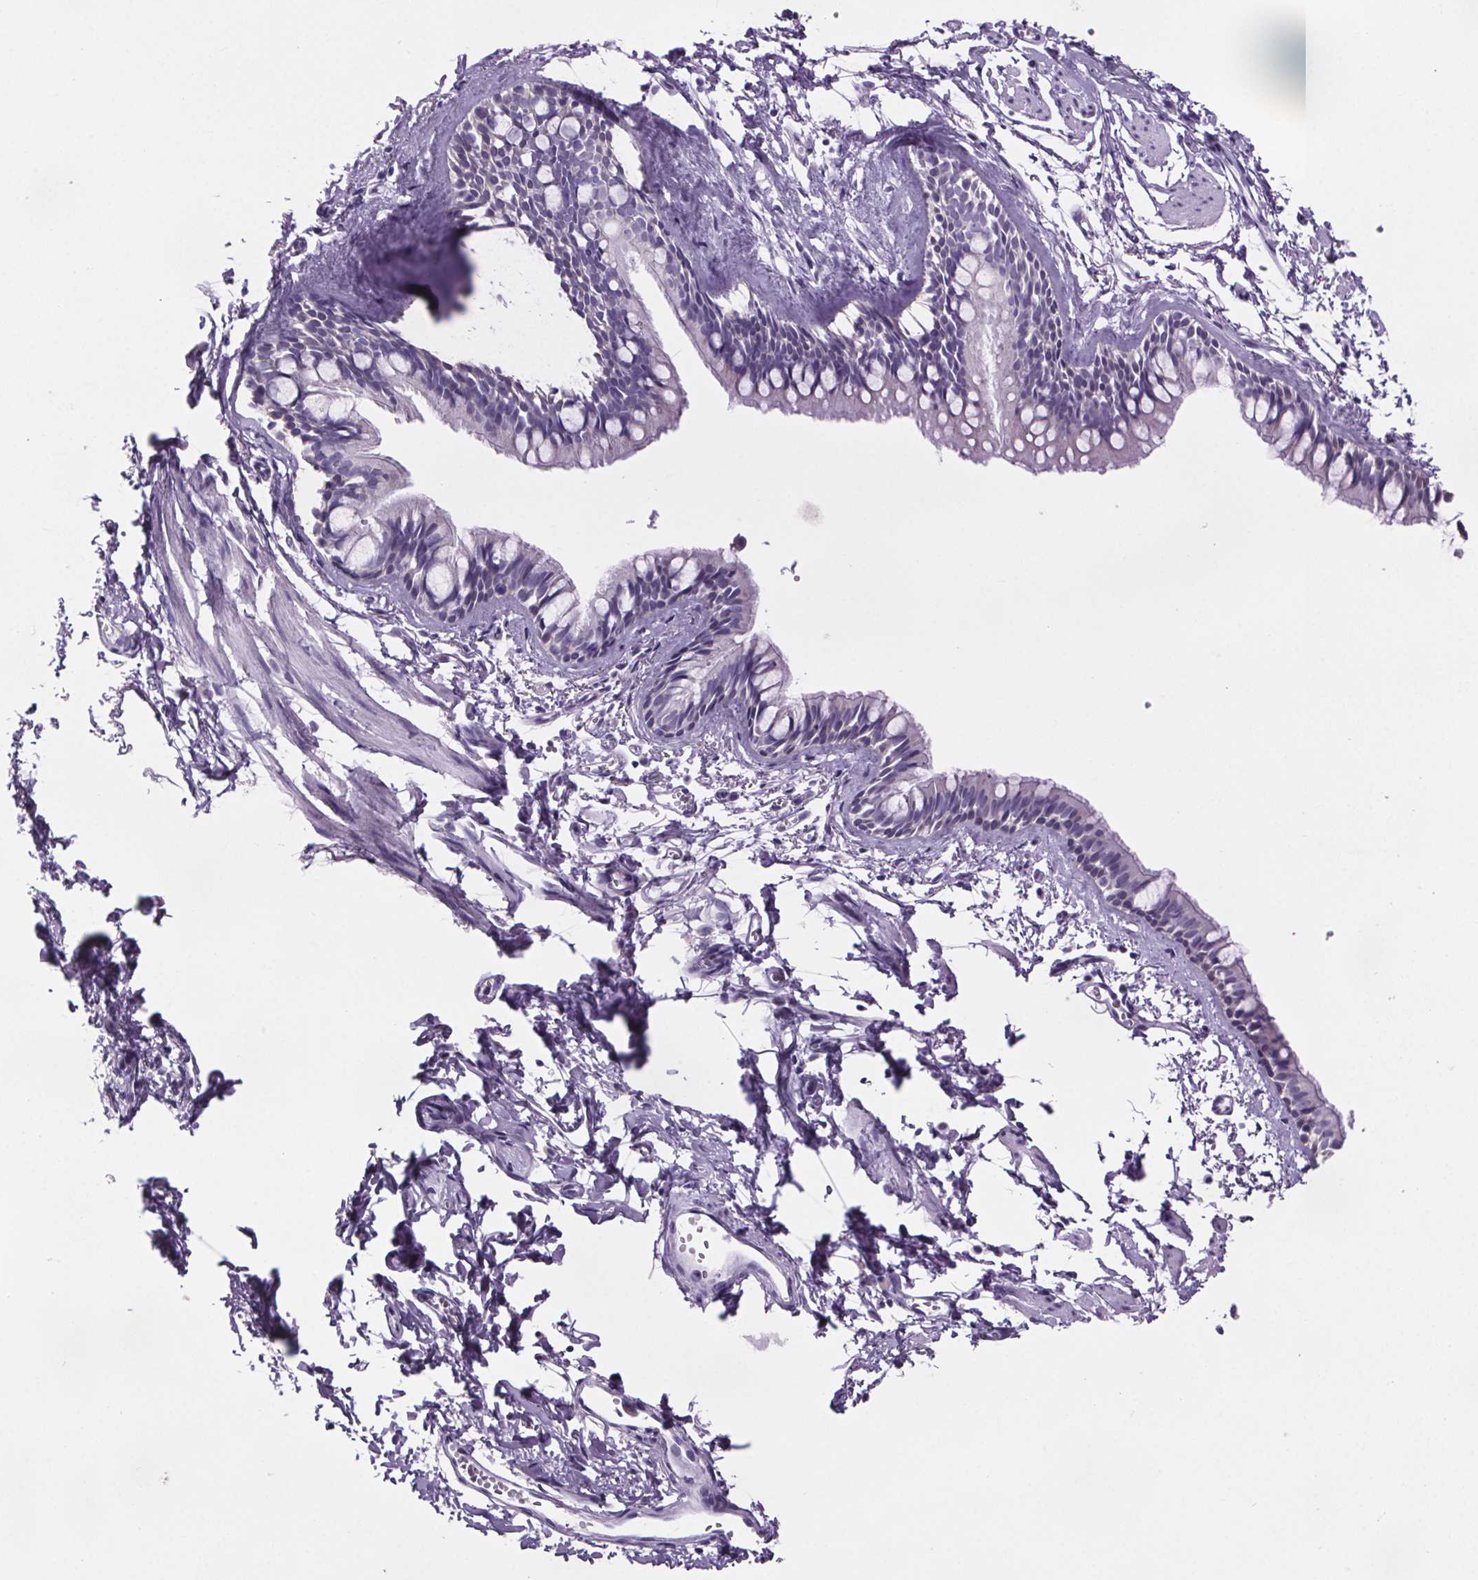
{"staining": {"intensity": "negative", "quantity": "none", "location": "none"}, "tissue": "bronchus", "cell_type": "Respiratory epithelial cells", "image_type": "normal", "snomed": [{"axis": "morphology", "description": "Normal tissue, NOS"}, {"axis": "topography", "description": "Cartilage tissue"}, {"axis": "topography", "description": "Bronchus"}], "caption": "Image shows no significant protein positivity in respiratory epithelial cells of normal bronchus. (IHC, brightfield microscopy, high magnification).", "gene": "CUBN", "patient": {"sex": "female", "age": 59}}